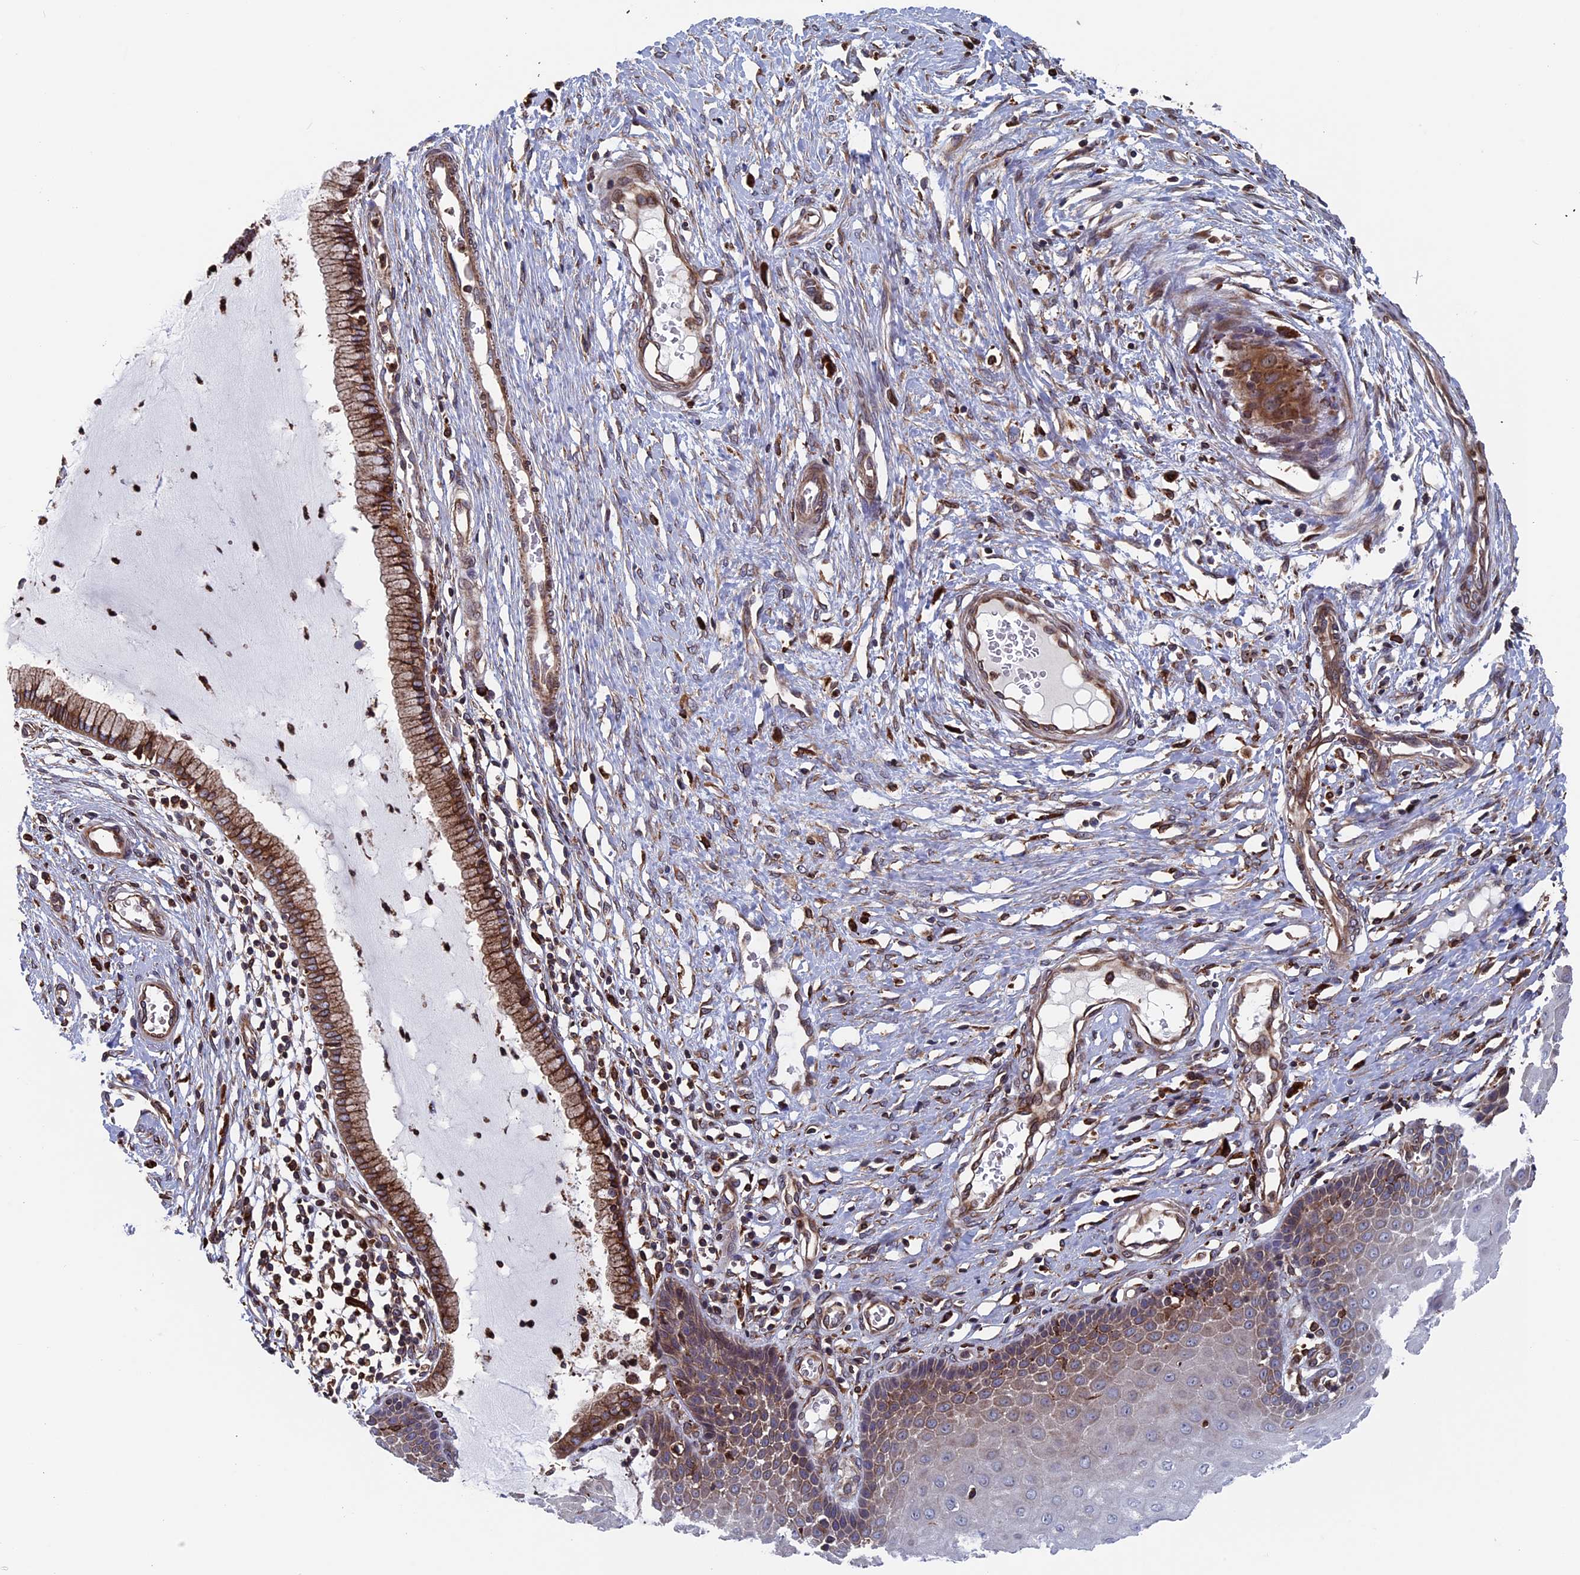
{"staining": {"intensity": "strong", "quantity": "25%-75%", "location": "cytoplasmic/membranous"}, "tissue": "cervix", "cell_type": "Glandular cells", "image_type": "normal", "snomed": [{"axis": "morphology", "description": "Normal tissue, NOS"}, {"axis": "topography", "description": "Cervix"}], "caption": "Glandular cells show high levels of strong cytoplasmic/membranous staining in about 25%-75% of cells in benign human cervix.", "gene": "RPUSD1", "patient": {"sex": "female", "age": 55}}